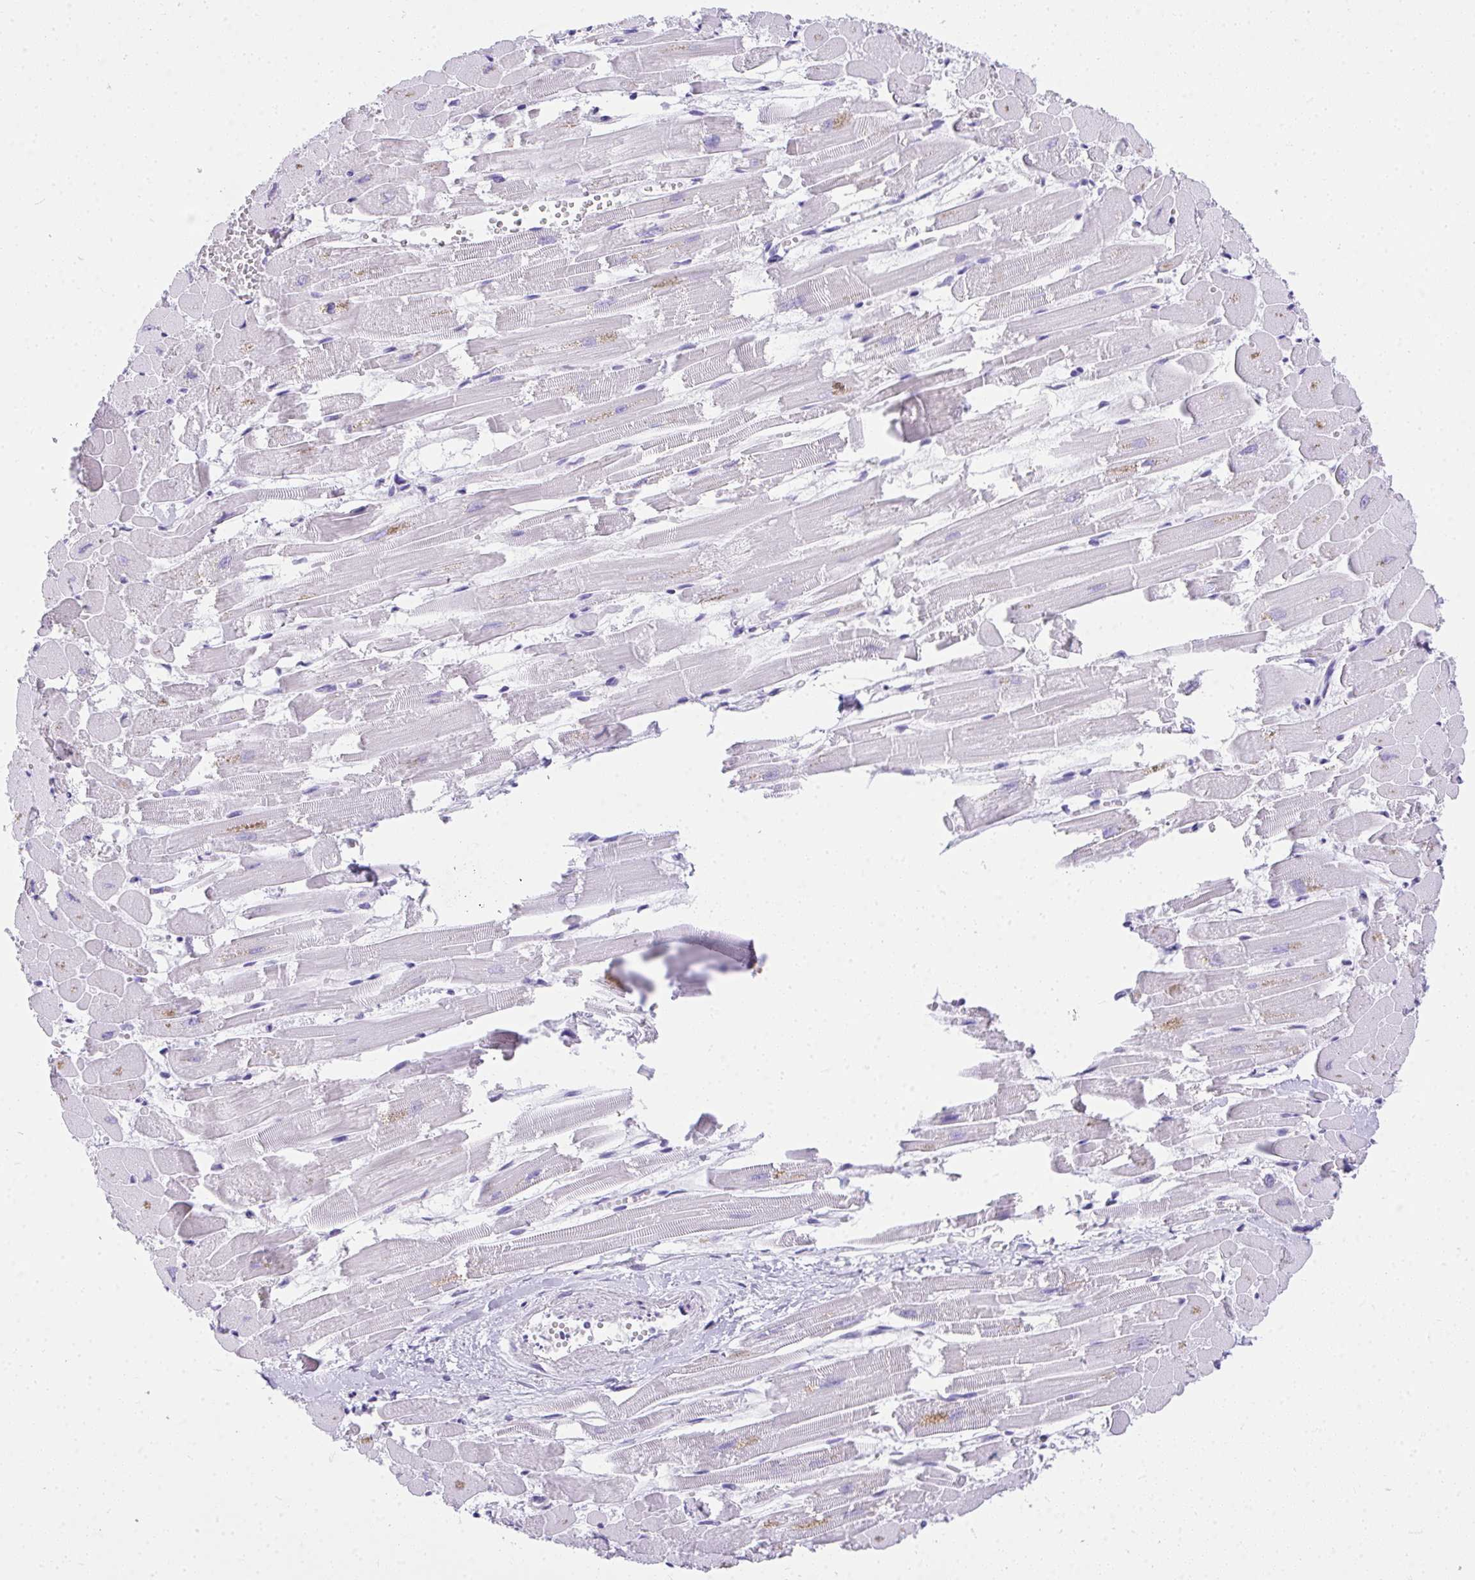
{"staining": {"intensity": "weak", "quantity": "<25%", "location": "cytoplasmic/membranous"}, "tissue": "heart muscle", "cell_type": "Cardiomyocytes", "image_type": "normal", "snomed": [{"axis": "morphology", "description": "Normal tissue, NOS"}, {"axis": "topography", "description": "Heart"}], "caption": "Micrograph shows no significant protein expression in cardiomyocytes of normal heart muscle.", "gene": "AVIL", "patient": {"sex": "female", "age": 52}}